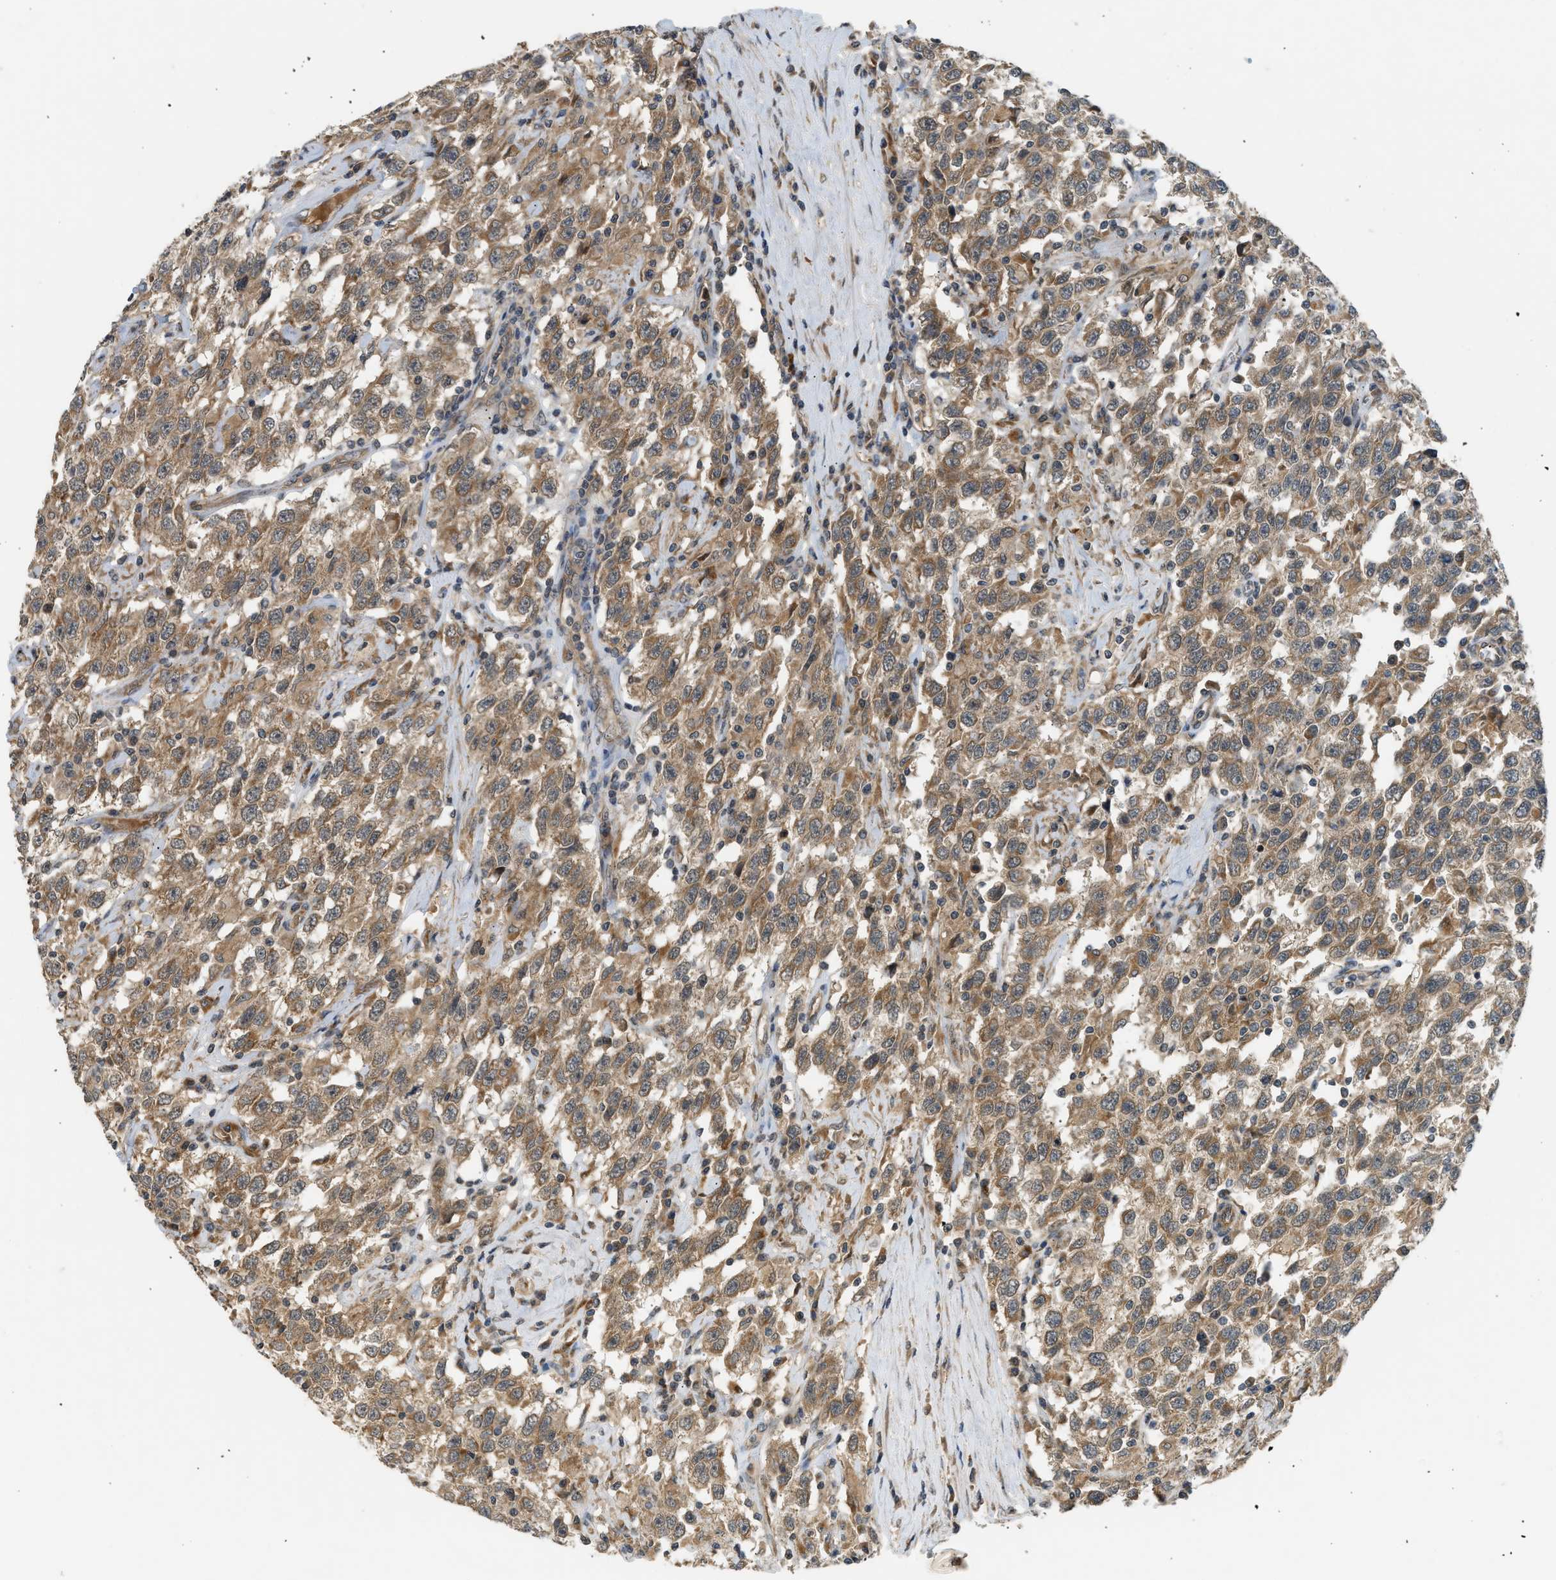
{"staining": {"intensity": "moderate", "quantity": ">75%", "location": "cytoplasmic/membranous"}, "tissue": "testis cancer", "cell_type": "Tumor cells", "image_type": "cancer", "snomed": [{"axis": "morphology", "description": "Seminoma, NOS"}, {"axis": "topography", "description": "Testis"}], "caption": "Immunohistochemistry (IHC) image of neoplastic tissue: human testis cancer stained using immunohistochemistry displays medium levels of moderate protein expression localized specifically in the cytoplasmic/membranous of tumor cells, appearing as a cytoplasmic/membranous brown color.", "gene": "ADCY8", "patient": {"sex": "male", "age": 41}}